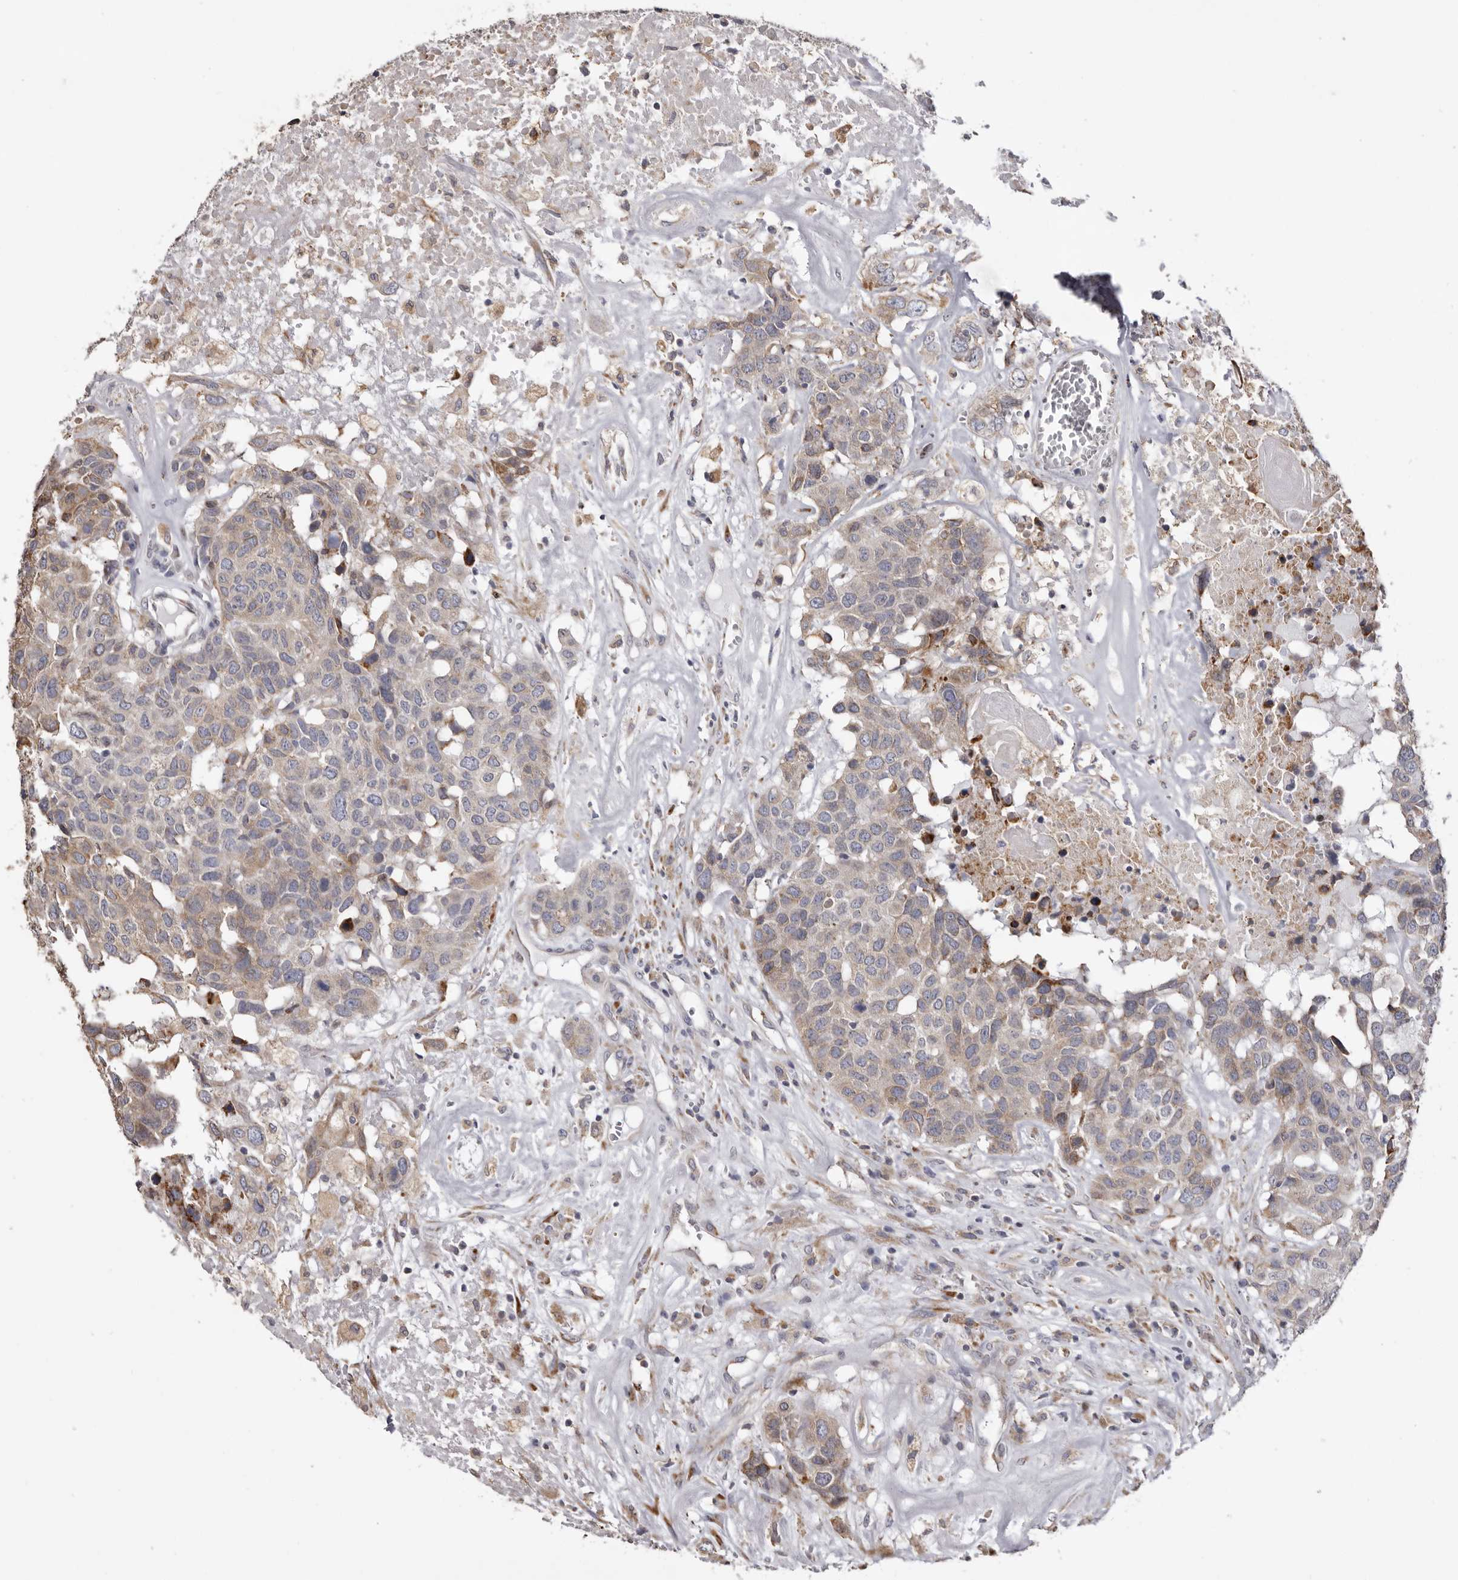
{"staining": {"intensity": "moderate", "quantity": "<25%", "location": "cytoplasmic/membranous"}, "tissue": "head and neck cancer", "cell_type": "Tumor cells", "image_type": "cancer", "snomed": [{"axis": "morphology", "description": "Squamous cell carcinoma, NOS"}, {"axis": "topography", "description": "Head-Neck"}], "caption": "Immunohistochemical staining of squamous cell carcinoma (head and neck) reveals low levels of moderate cytoplasmic/membranous expression in approximately <25% of tumor cells.", "gene": "PIGX", "patient": {"sex": "male", "age": 66}}